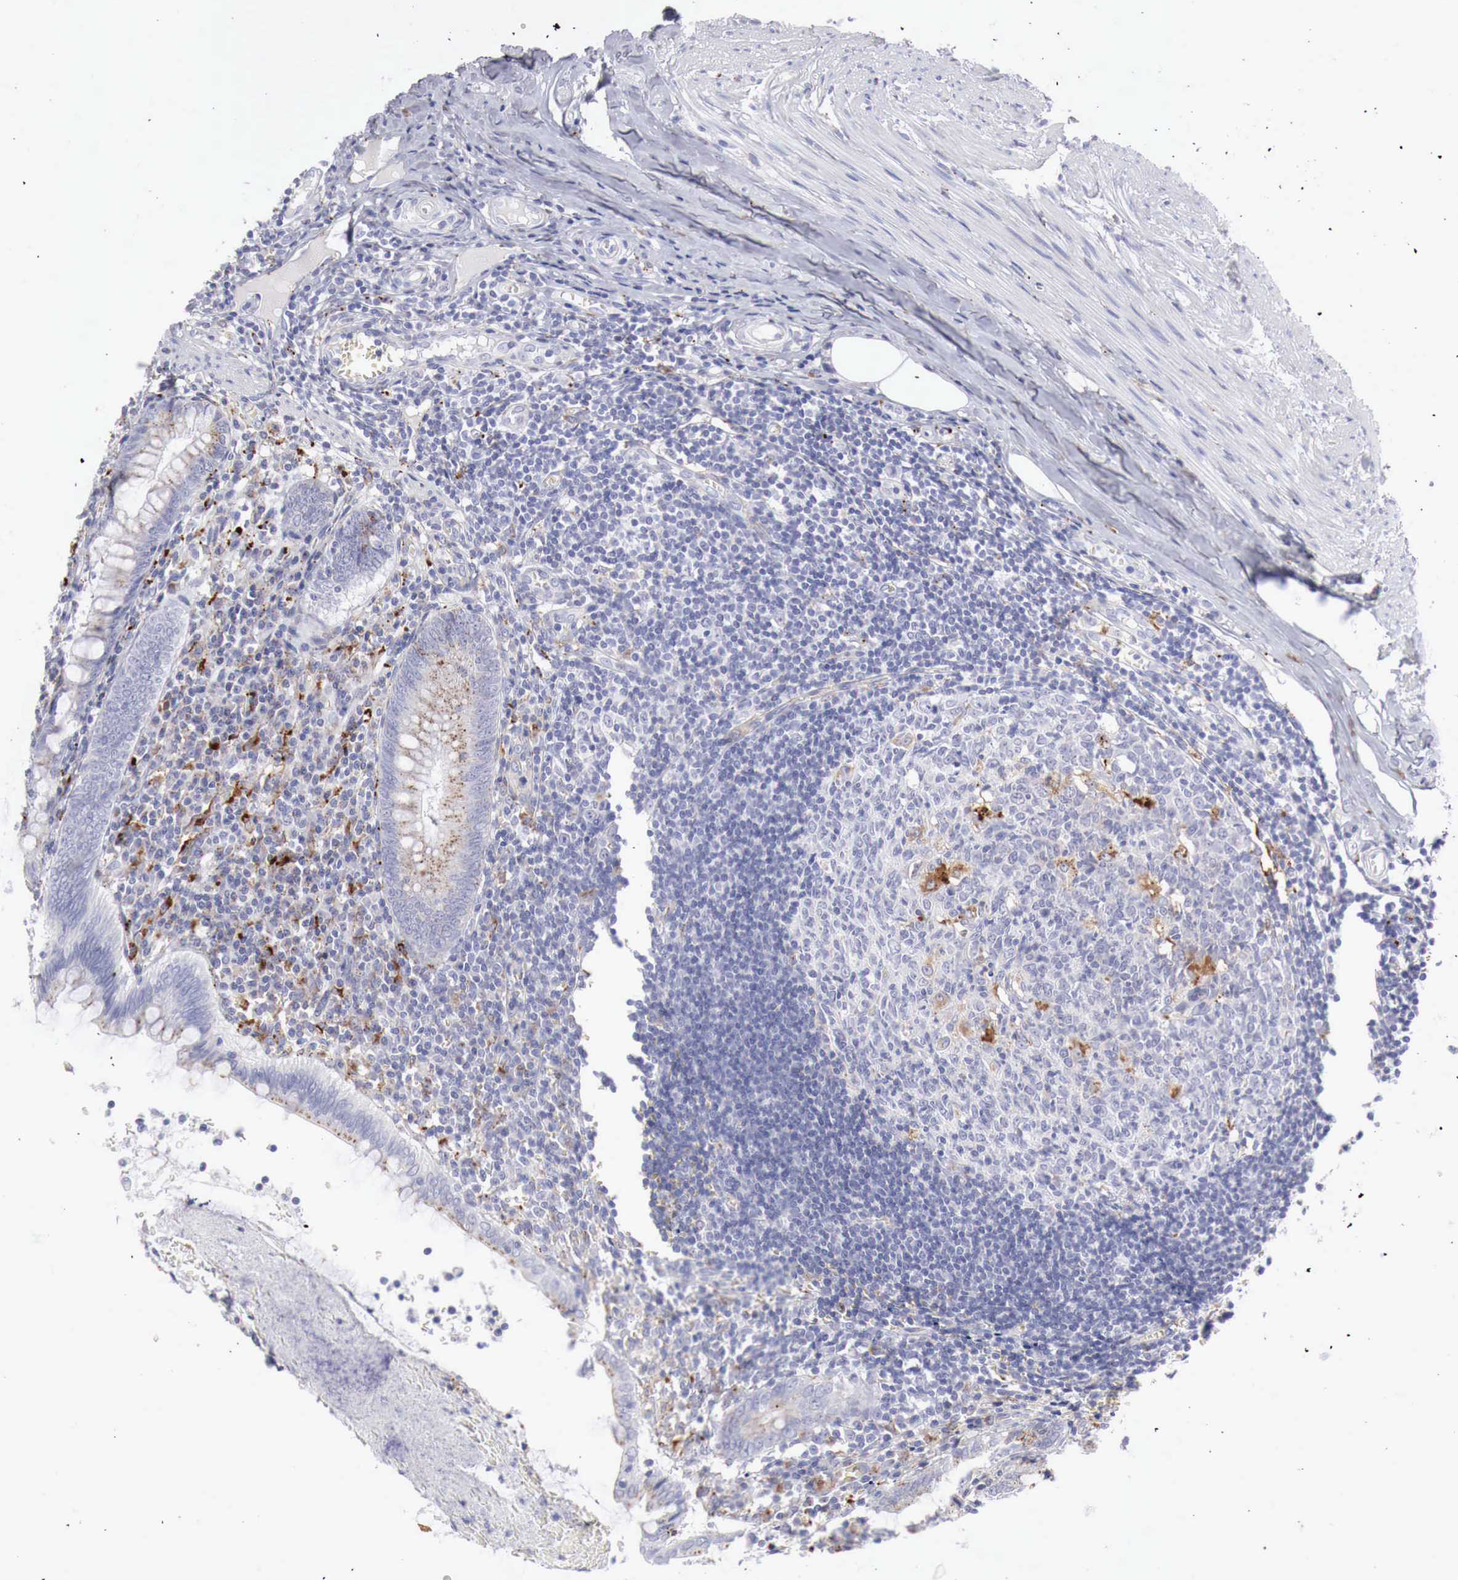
{"staining": {"intensity": "moderate", "quantity": "25%-75%", "location": "cytoplasmic/membranous"}, "tissue": "appendix", "cell_type": "Glandular cells", "image_type": "normal", "snomed": [{"axis": "morphology", "description": "Normal tissue, NOS"}, {"axis": "topography", "description": "Appendix"}], "caption": "This histopathology image shows immunohistochemistry staining of unremarkable human appendix, with medium moderate cytoplasmic/membranous expression in approximately 25%-75% of glandular cells.", "gene": "GLA", "patient": {"sex": "female", "age": 19}}